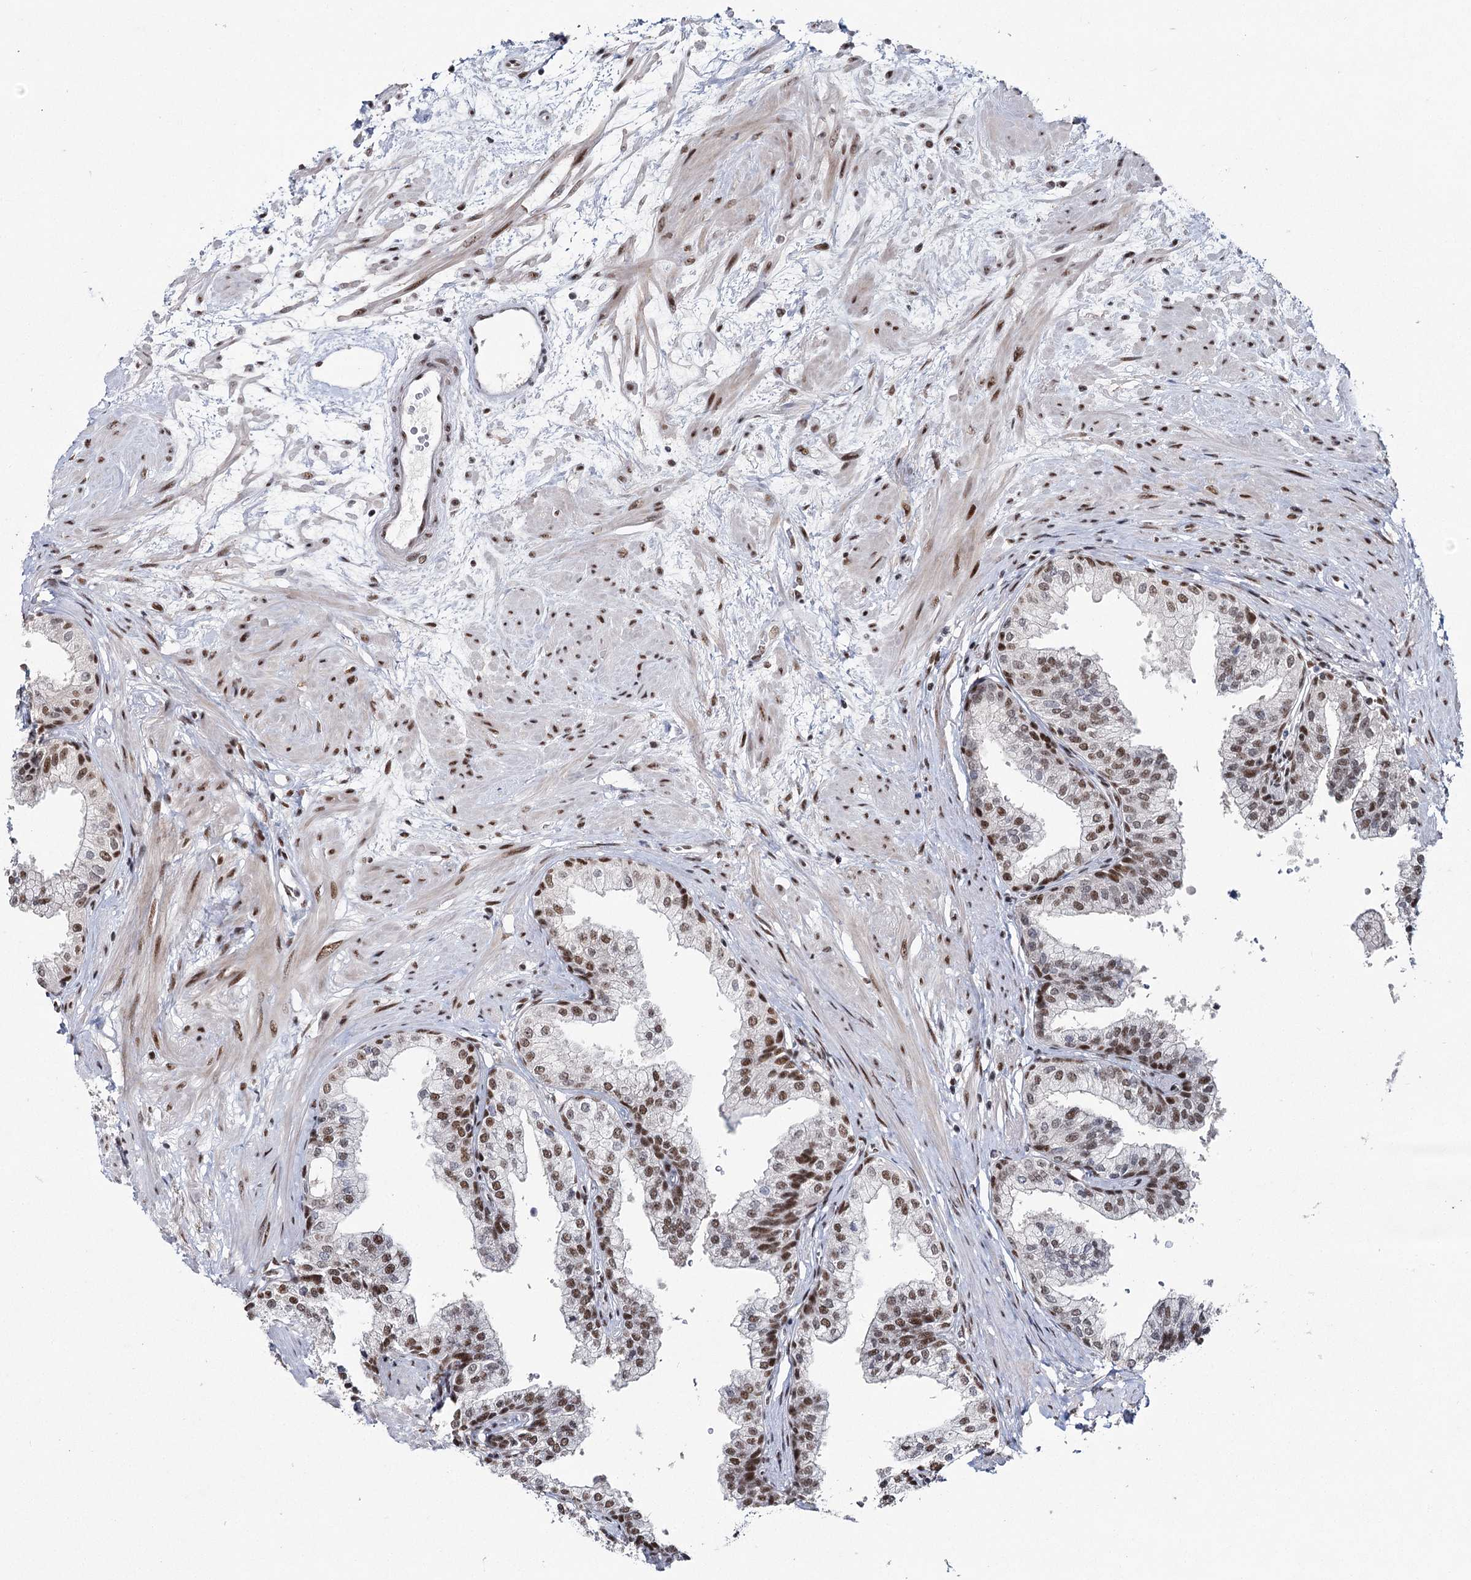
{"staining": {"intensity": "strong", "quantity": ">75%", "location": "nuclear"}, "tissue": "prostate", "cell_type": "Glandular cells", "image_type": "normal", "snomed": [{"axis": "morphology", "description": "Normal tissue, NOS"}, {"axis": "topography", "description": "Prostate"}], "caption": "High-power microscopy captured an immunohistochemistry image of benign prostate, revealing strong nuclear expression in about >75% of glandular cells.", "gene": "SCAF8", "patient": {"sex": "male", "age": 60}}